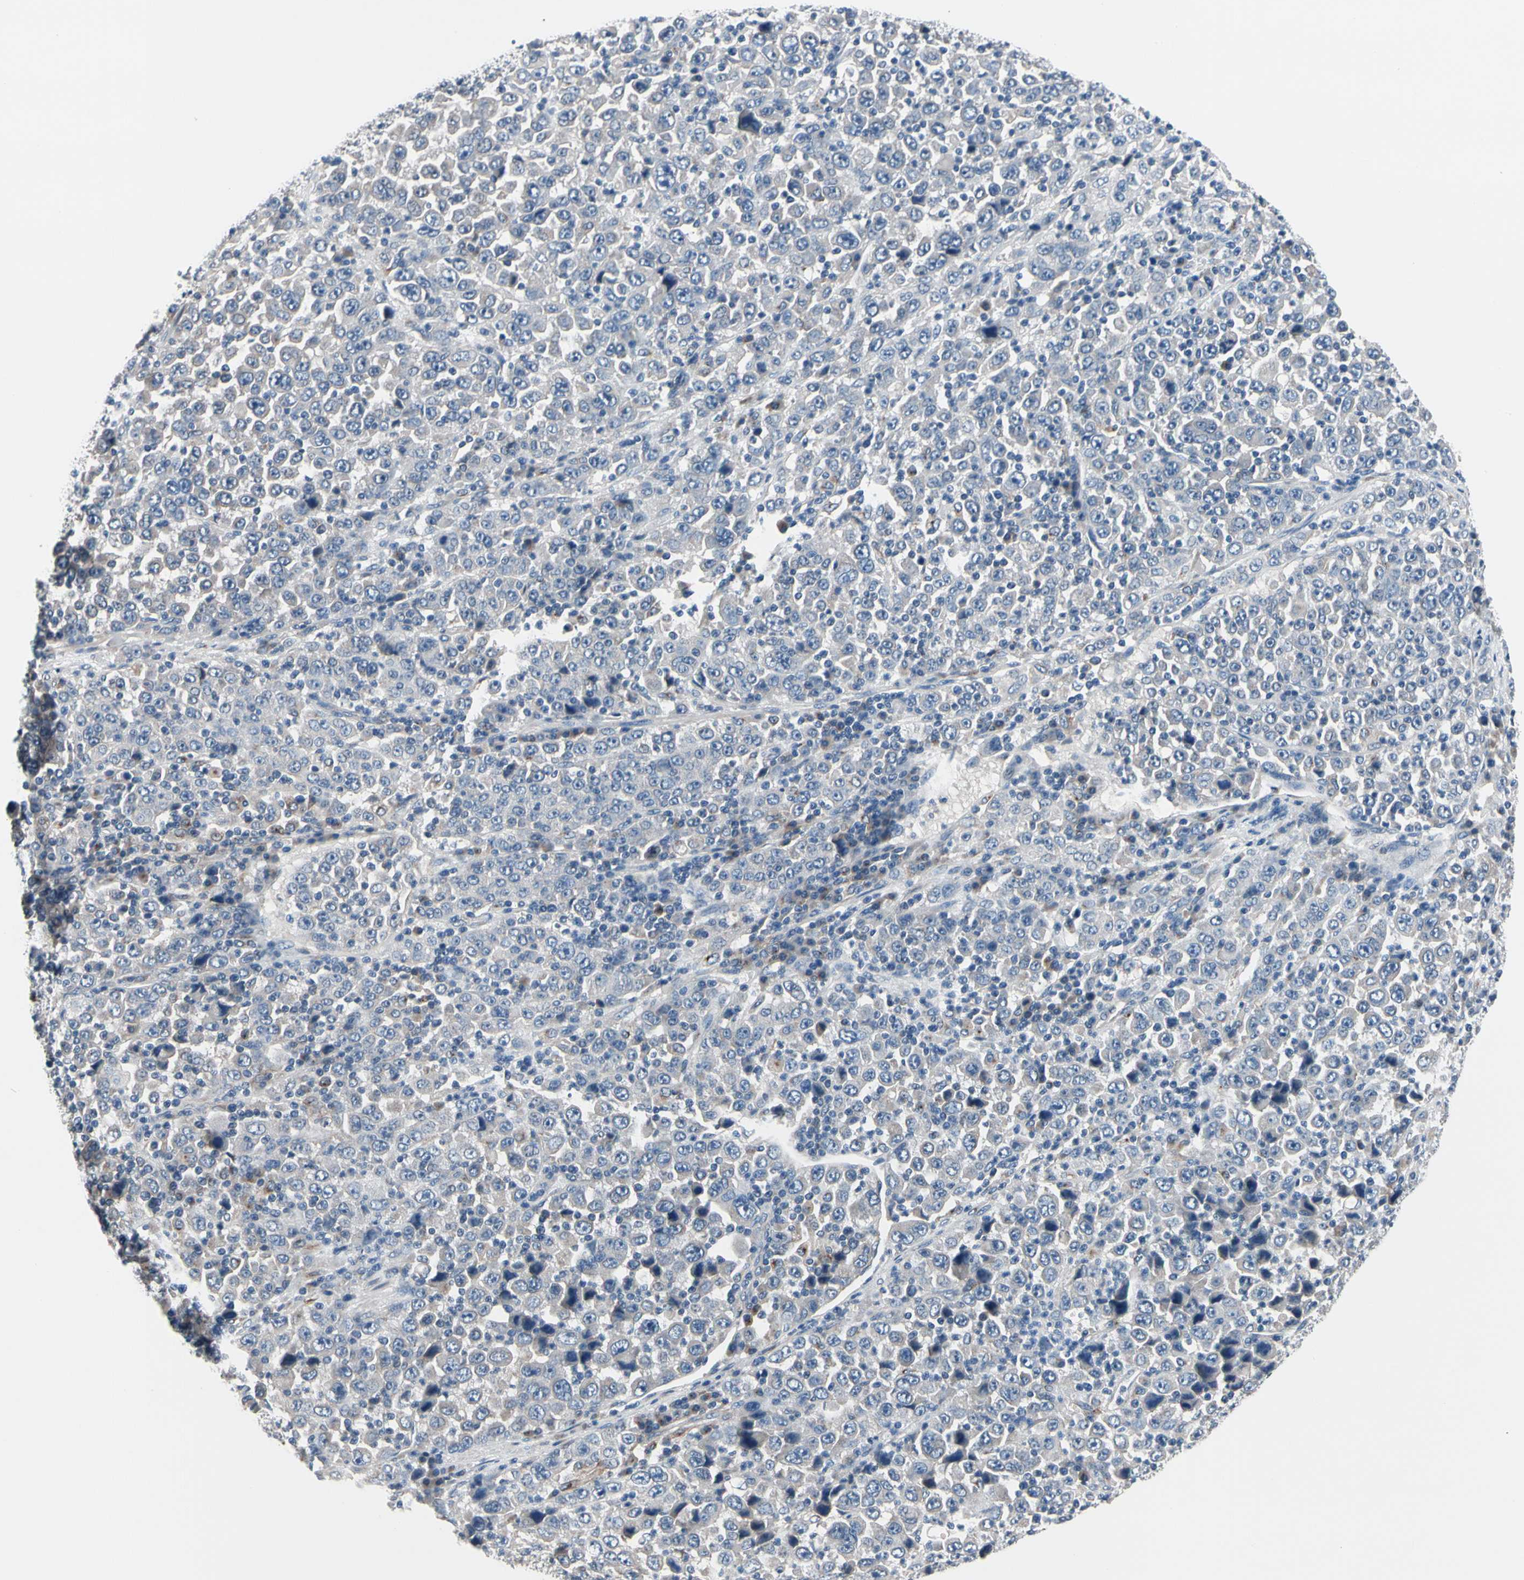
{"staining": {"intensity": "negative", "quantity": "none", "location": "none"}, "tissue": "stomach cancer", "cell_type": "Tumor cells", "image_type": "cancer", "snomed": [{"axis": "morphology", "description": "Normal tissue, NOS"}, {"axis": "morphology", "description": "Adenocarcinoma, NOS"}, {"axis": "topography", "description": "Stomach, upper"}, {"axis": "topography", "description": "Stomach"}], "caption": "Immunohistochemistry image of neoplastic tissue: stomach cancer (adenocarcinoma) stained with DAB (3,3'-diaminobenzidine) reveals no significant protein staining in tumor cells.", "gene": "PRKAR2B", "patient": {"sex": "male", "age": 59}}